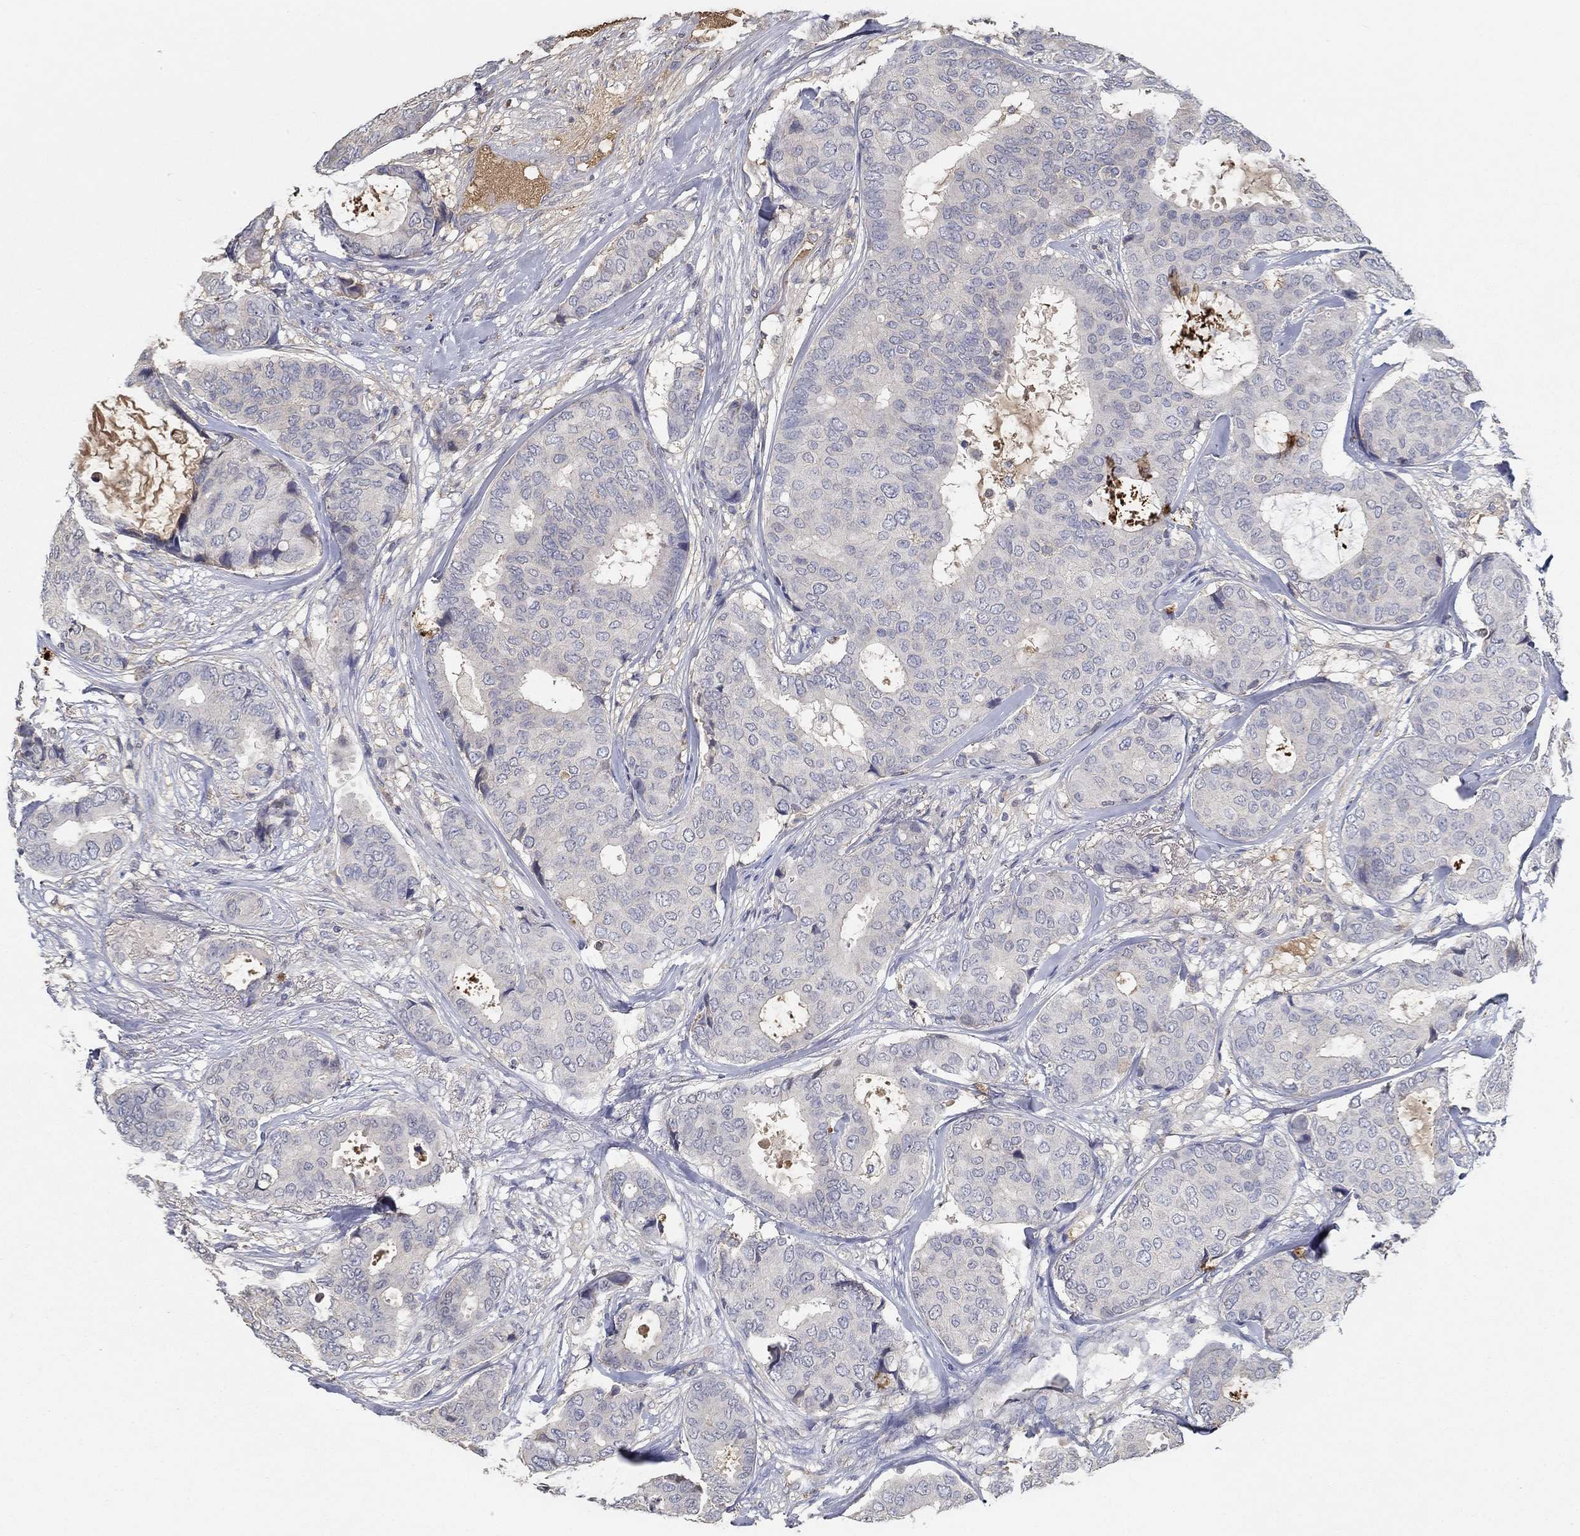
{"staining": {"intensity": "negative", "quantity": "none", "location": "none"}, "tissue": "breast cancer", "cell_type": "Tumor cells", "image_type": "cancer", "snomed": [{"axis": "morphology", "description": "Duct carcinoma"}, {"axis": "topography", "description": "Breast"}], "caption": "An immunohistochemistry micrograph of breast cancer is shown. There is no staining in tumor cells of breast cancer.", "gene": "IL10", "patient": {"sex": "female", "age": 75}}